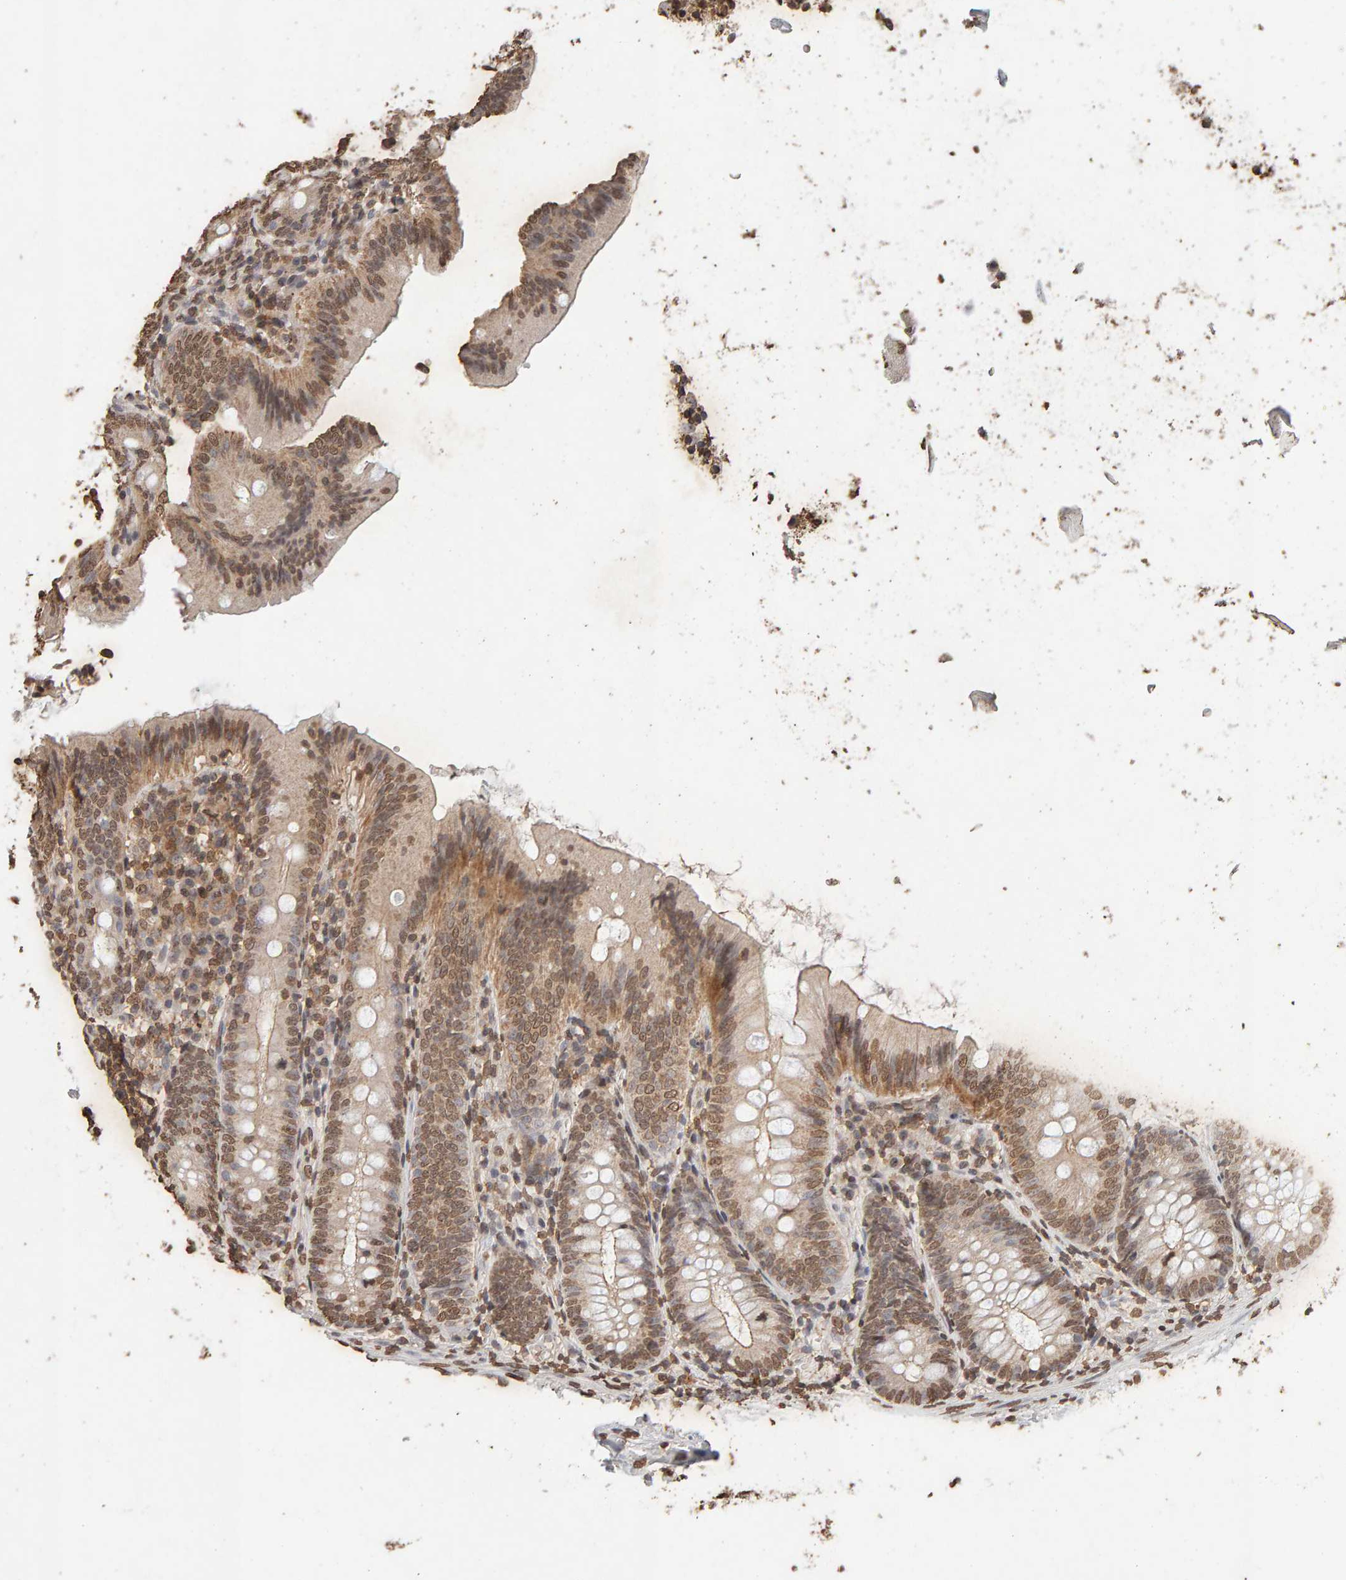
{"staining": {"intensity": "moderate", "quantity": ">75%", "location": "cytoplasmic/membranous,nuclear"}, "tissue": "appendix", "cell_type": "Glandular cells", "image_type": "normal", "snomed": [{"axis": "morphology", "description": "Normal tissue, NOS"}, {"axis": "topography", "description": "Appendix"}], "caption": "Immunohistochemical staining of unremarkable appendix exhibits medium levels of moderate cytoplasmic/membranous,nuclear staining in about >75% of glandular cells.", "gene": "DNAJB5", "patient": {"sex": "male", "age": 1}}